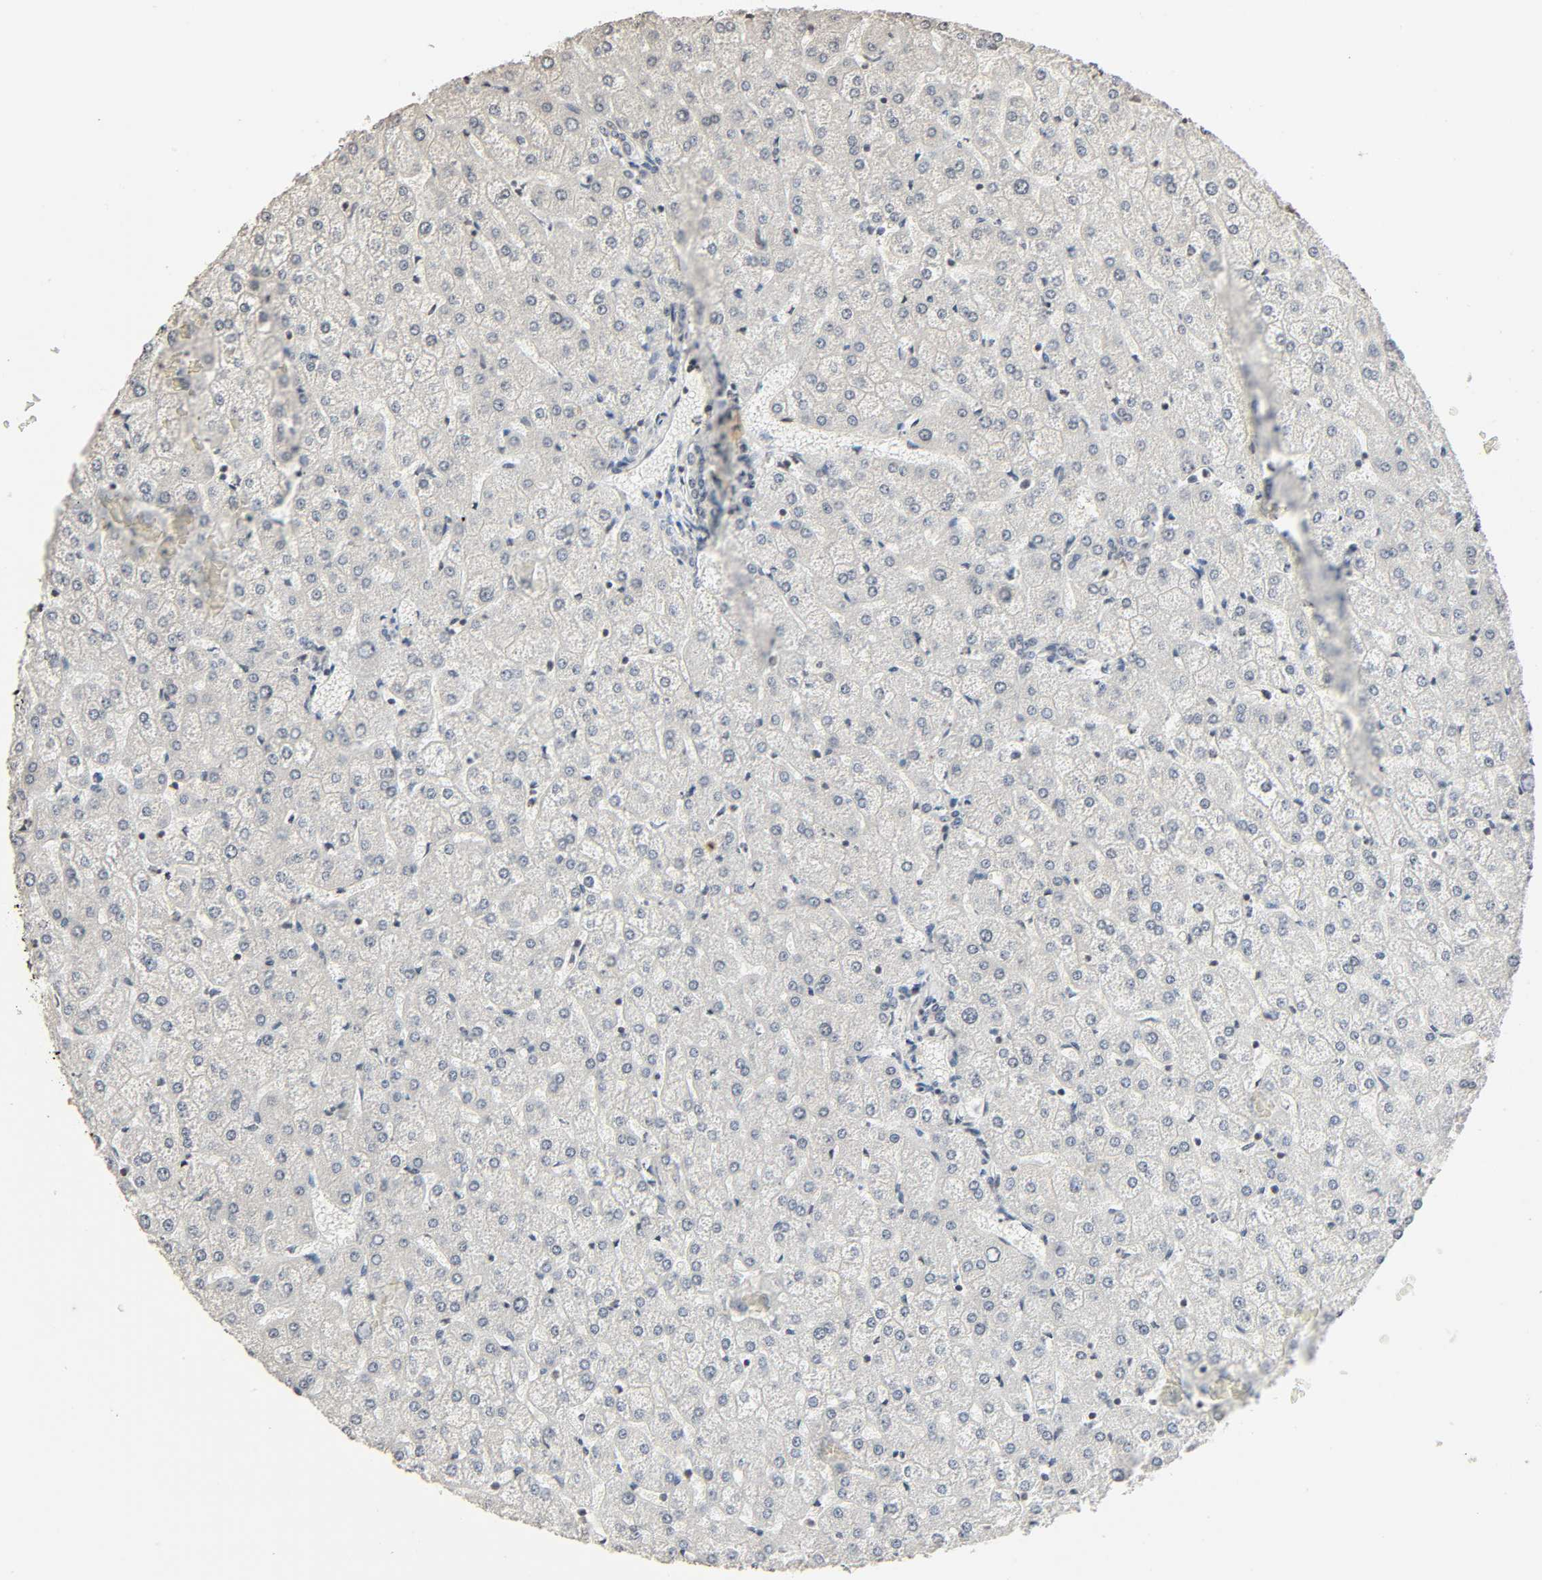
{"staining": {"intensity": "negative", "quantity": "none", "location": "none"}, "tissue": "liver", "cell_type": "Cholangiocytes", "image_type": "normal", "snomed": [{"axis": "morphology", "description": "Normal tissue, NOS"}, {"axis": "topography", "description": "Liver"}], "caption": "IHC histopathology image of unremarkable human liver stained for a protein (brown), which reveals no positivity in cholangiocytes. (Brightfield microscopy of DAB immunohistochemistry (IHC) at high magnification).", "gene": "STK4", "patient": {"sex": "female", "age": 32}}